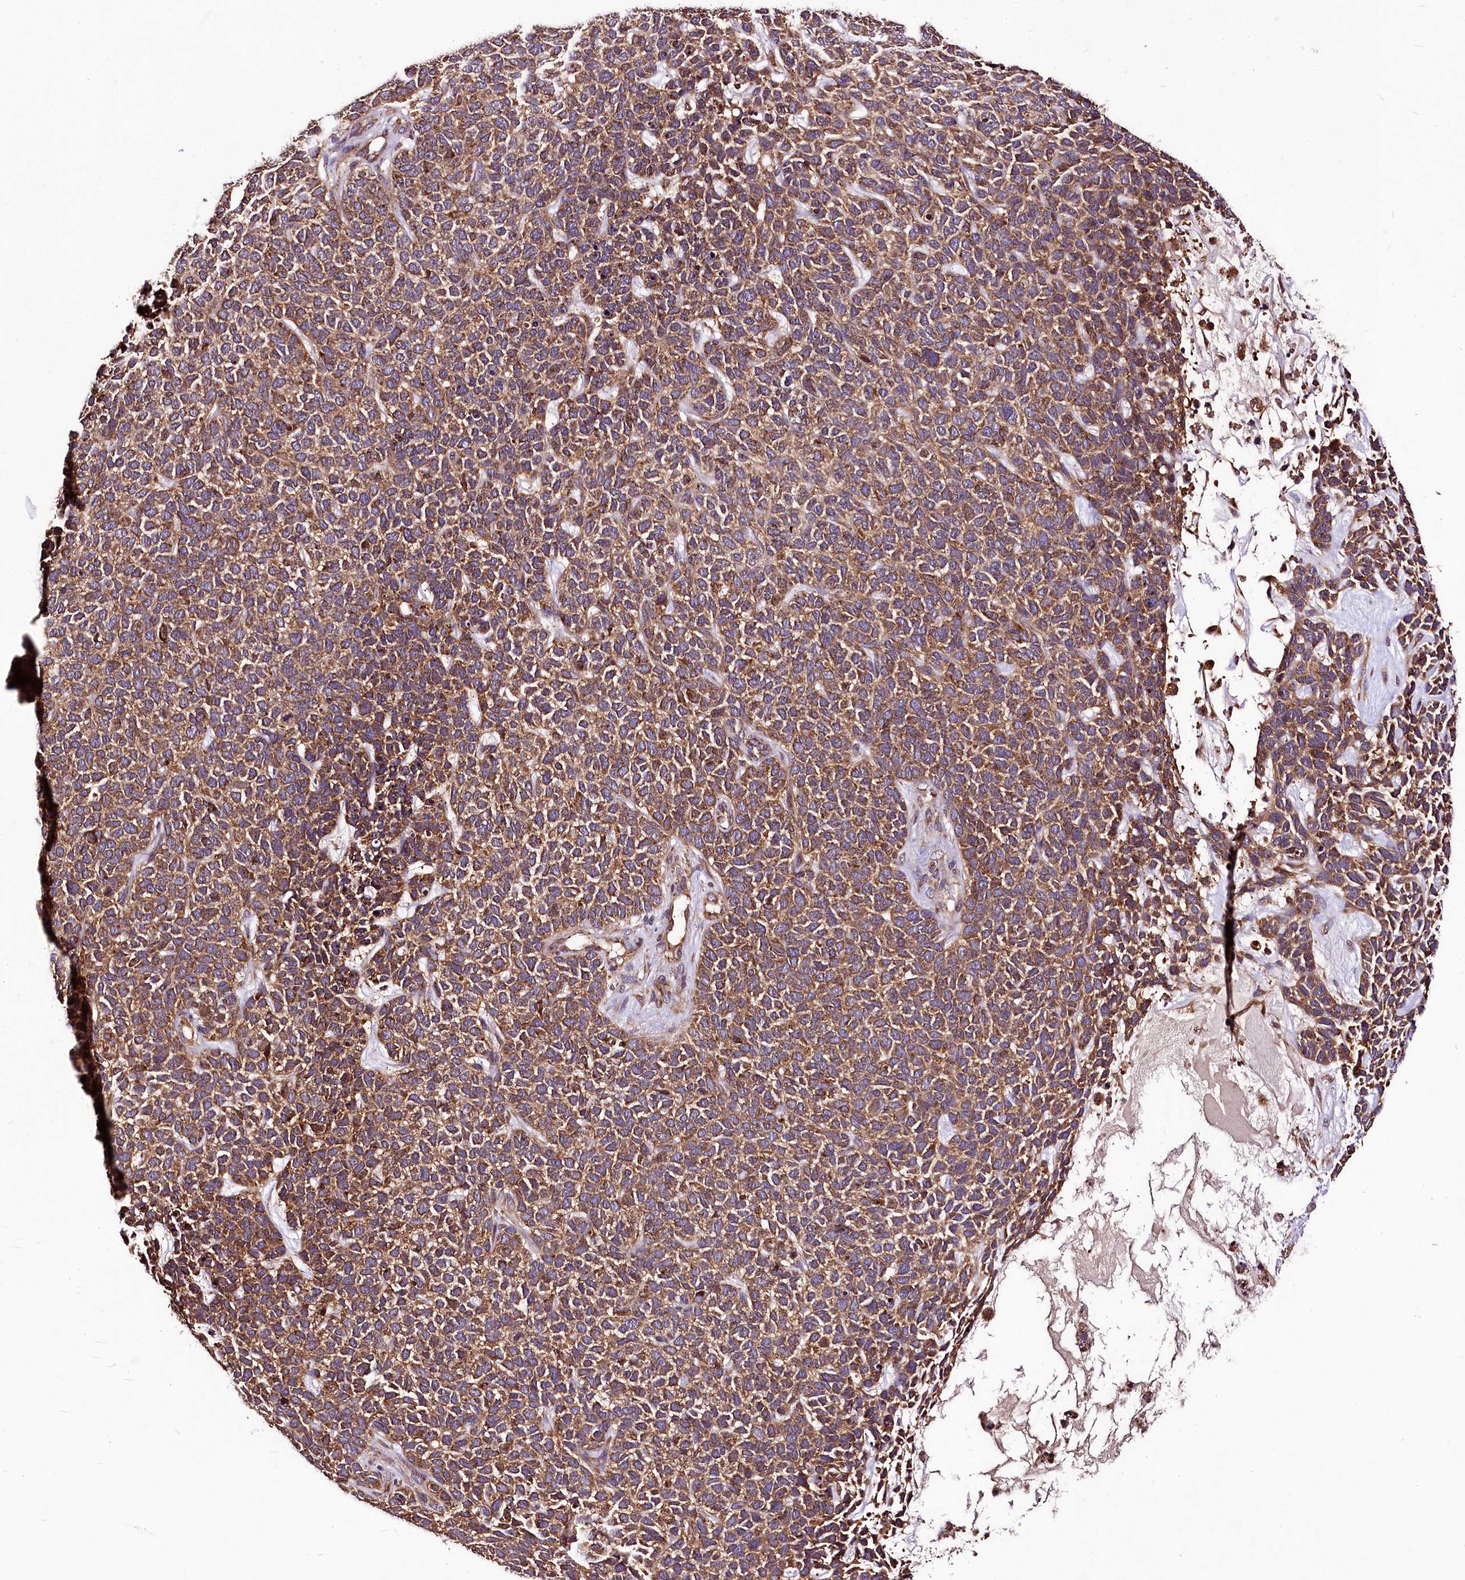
{"staining": {"intensity": "moderate", "quantity": ">75%", "location": "cytoplasmic/membranous"}, "tissue": "skin cancer", "cell_type": "Tumor cells", "image_type": "cancer", "snomed": [{"axis": "morphology", "description": "Basal cell carcinoma"}, {"axis": "topography", "description": "Skin"}], "caption": "A micrograph of skin cancer stained for a protein exhibits moderate cytoplasmic/membranous brown staining in tumor cells.", "gene": "LRSAM1", "patient": {"sex": "female", "age": 84}}